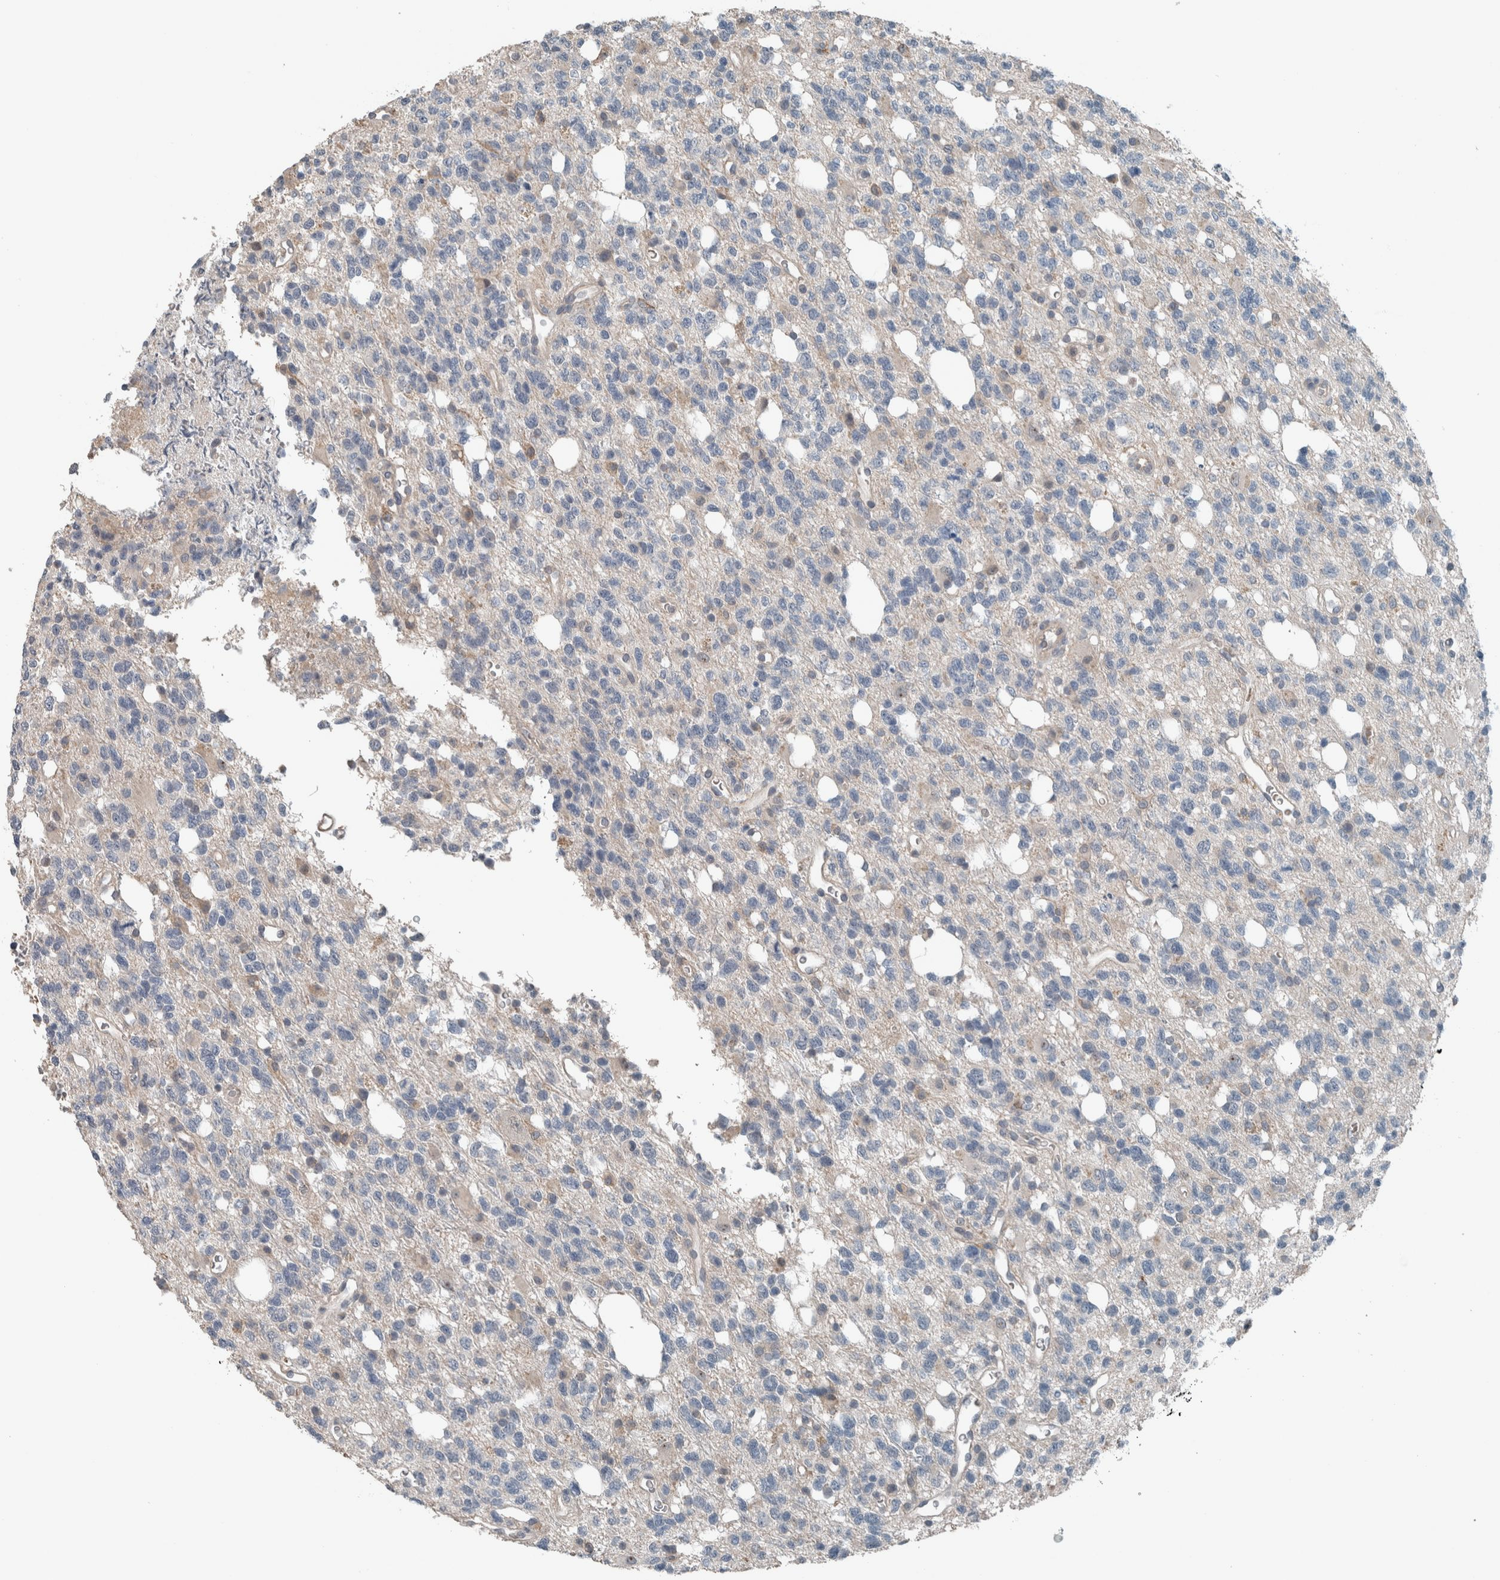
{"staining": {"intensity": "negative", "quantity": "none", "location": "none"}, "tissue": "glioma", "cell_type": "Tumor cells", "image_type": "cancer", "snomed": [{"axis": "morphology", "description": "Glioma, malignant, High grade"}, {"axis": "topography", "description": "Brain"}], "caption": "Immunohistochemistry image of high-grade glioma (malignant) stained for a protein (brown), which displays no staining in tumor cells.", "gene": "JADE2", "patient": {"sex": "female", "age": 62}}